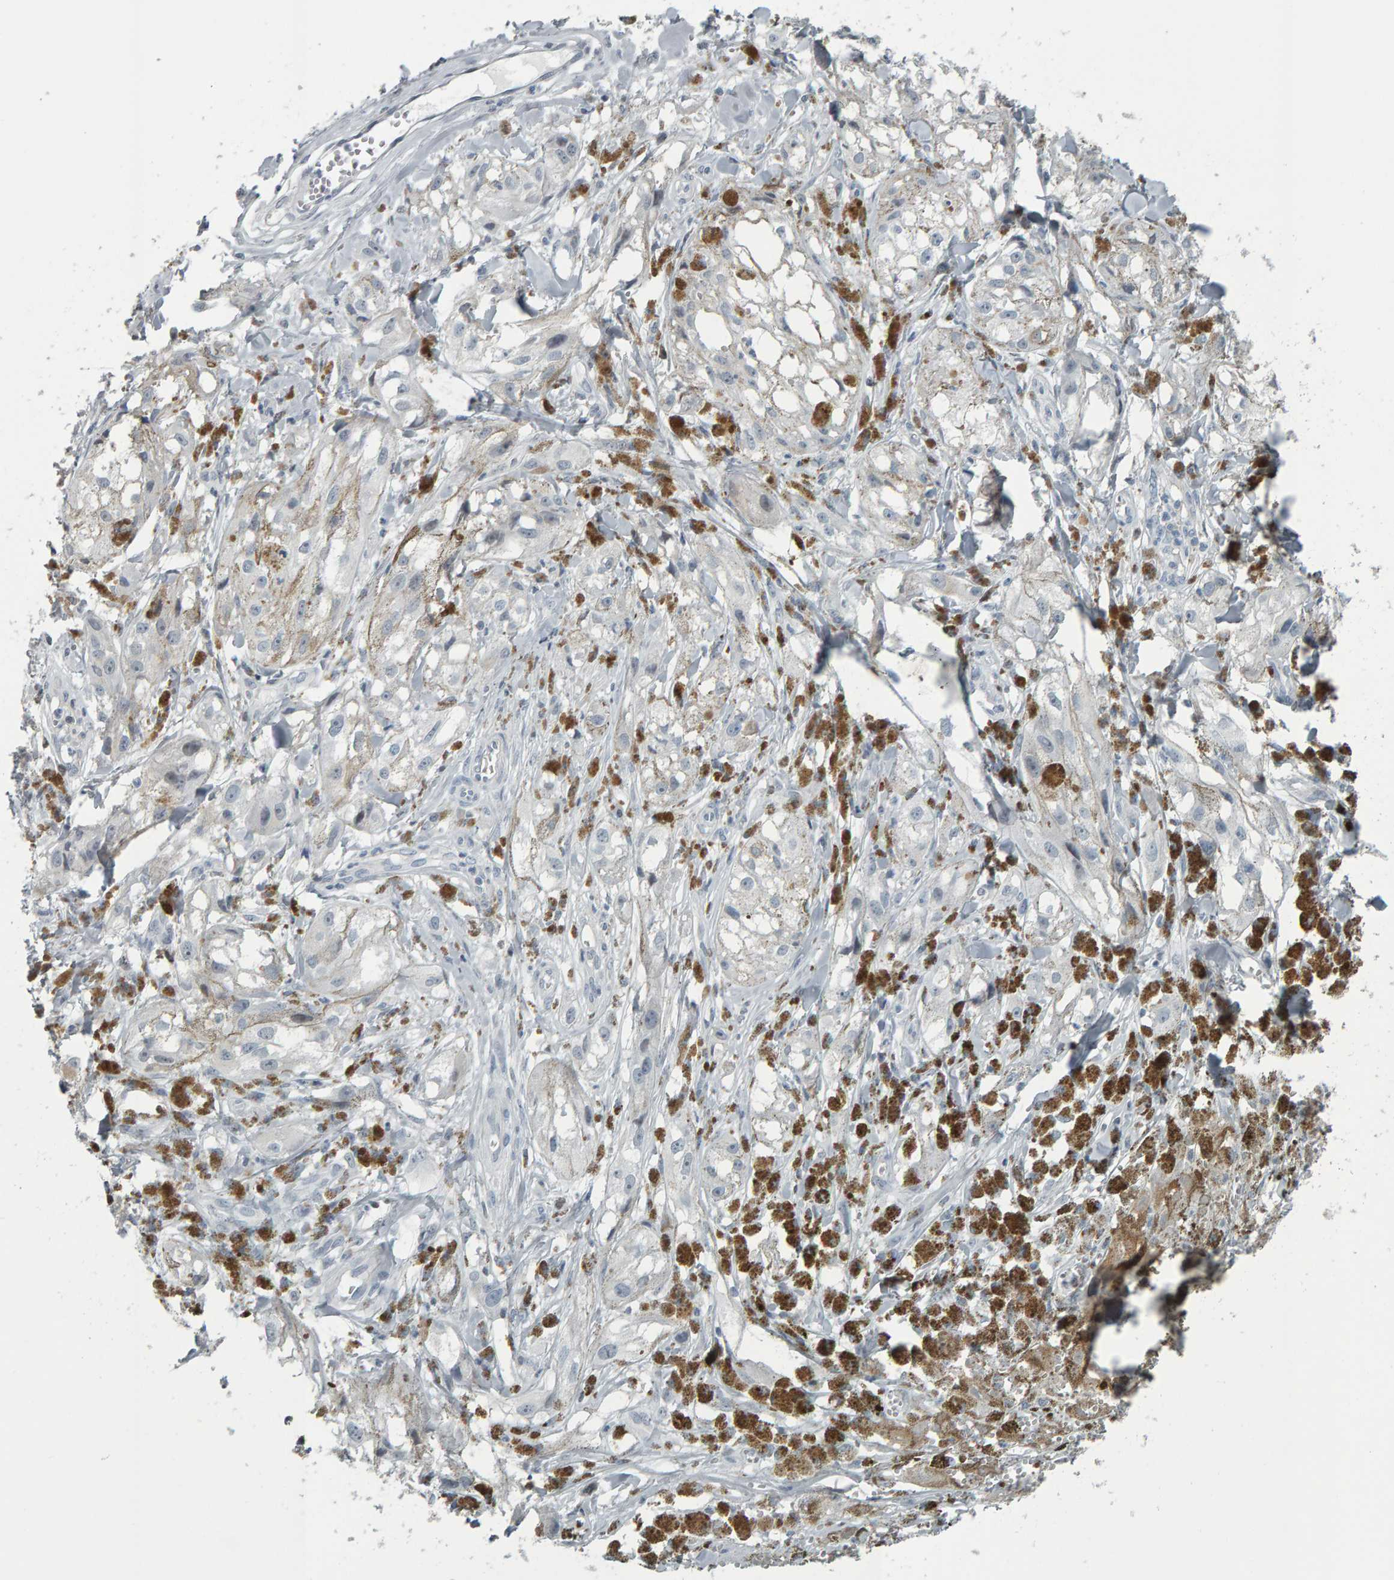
{"staining": {"intensity": "negative", "quantity": "none", "location": "none"}, "tissue": "melanoma", "cell_type": "Tumor cells", "image_type": "cancer", "snomed": [{"axis": "morphology", "description": "Malignant melanoma, NOS"}, {"axis": "topography", "description": "Skin"}], "caption": "Immunohistochemical staining of melanoma demonstrates no significant staining in tumor cells.", "gene": "PYY", "patient": {"sex": "male", "age": 88}}